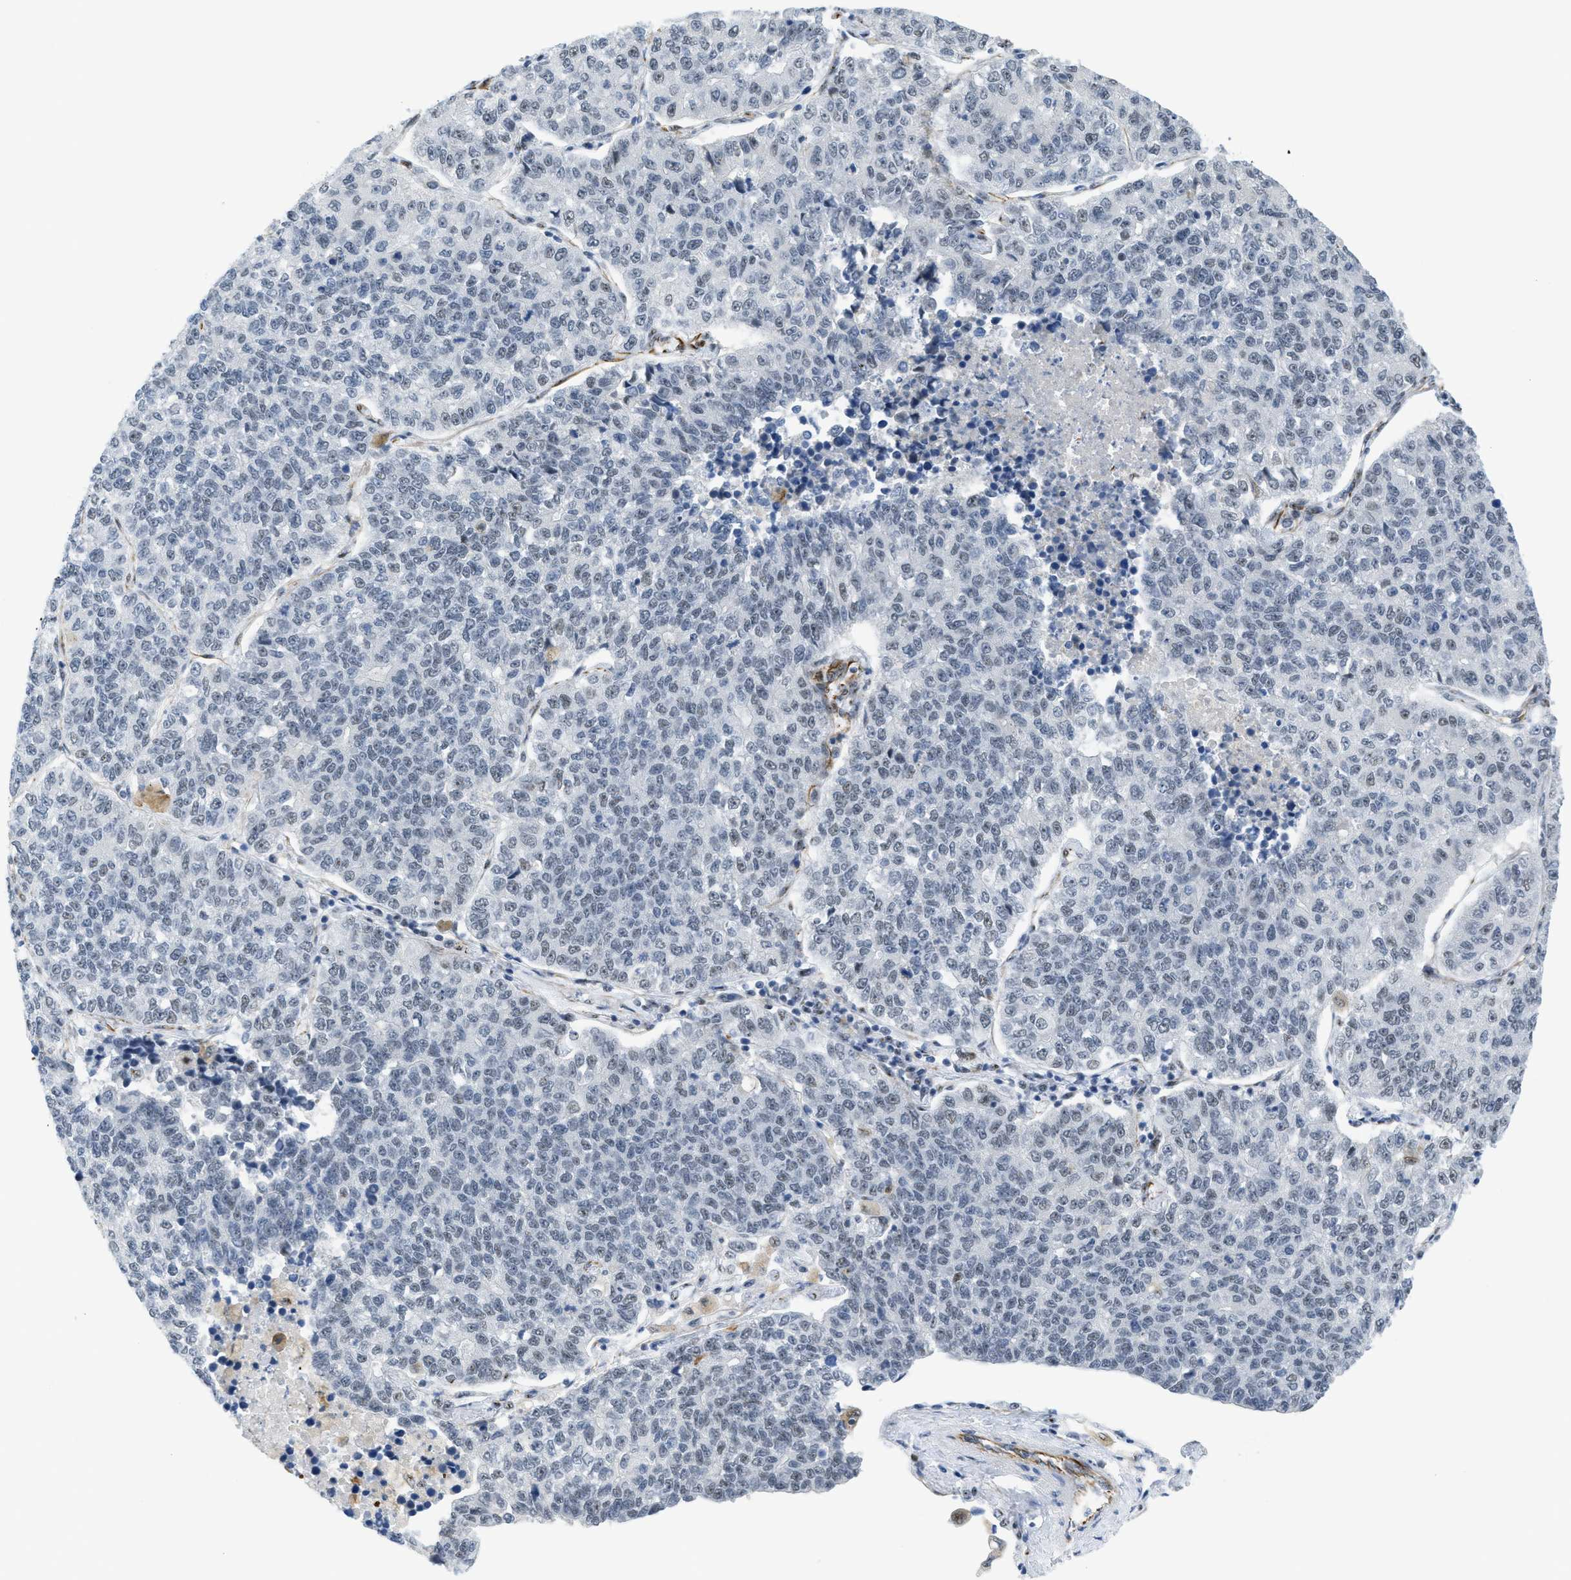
{"staining": {"intensity": "weak", "quantity": "25%-75%", "location": "nuclear"}, "tissue": "lung cancer", "cell_type": "Tumor cells", "image_type": "cancer", "snomed": [{"axis": "morphology", "description": "Adenocarcinoma, NOS"}, {"axis": "topography", "description": "Lung"}], "caption": "This micrograph displays immunohistochemistry (IHC) staining of human lung adenocarcinoma, with low weak nuclear expression in approximately 25%-75% of tumor cells.", "gene": "LRRC8B", "patient": {"sex": "male", "age": 49}}